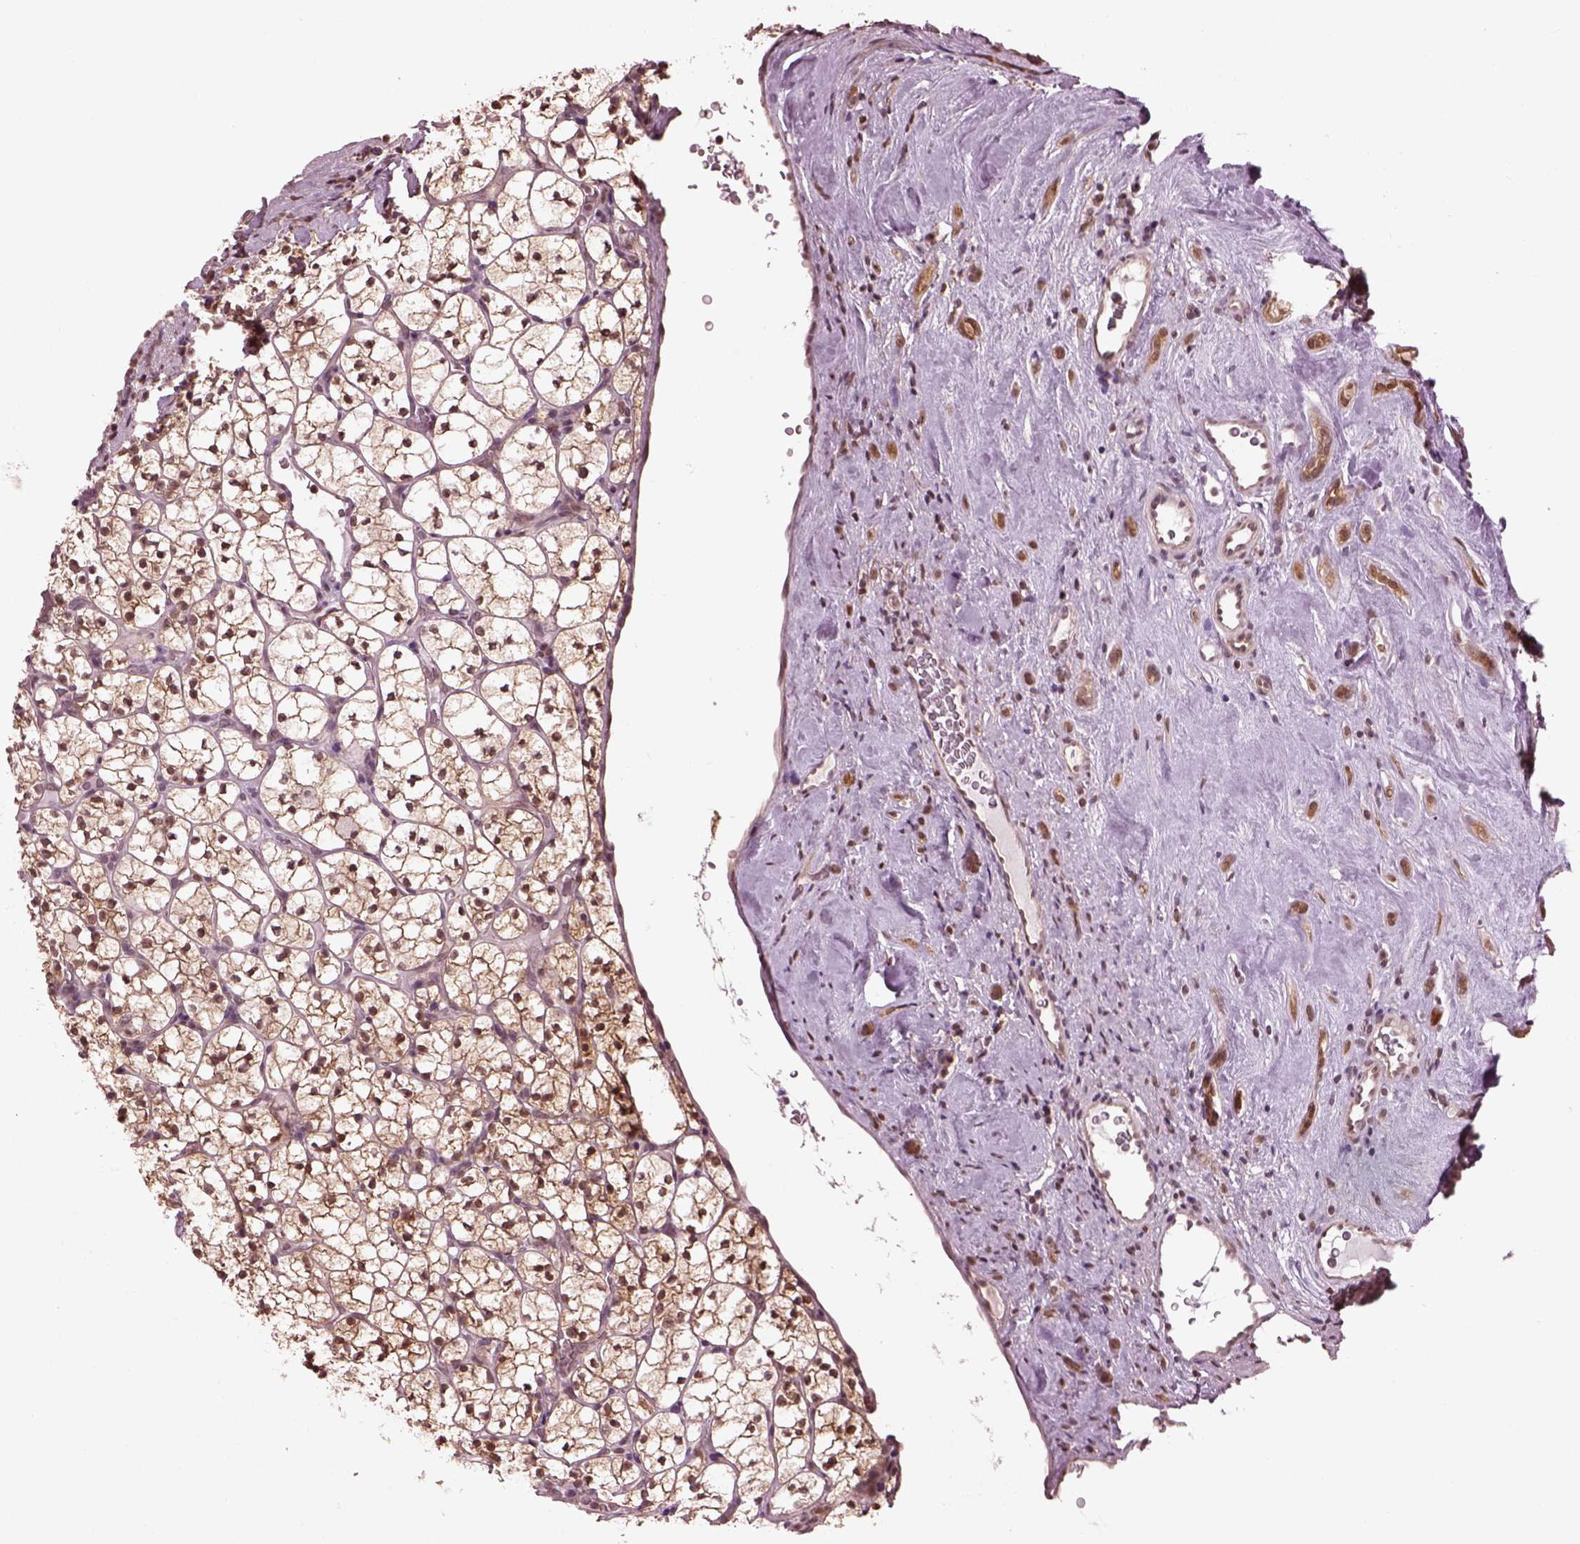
{"staining": {"intensity": "moderate", "quantity": ">75%", "location": "cytoplasmic/membranous,nuclear"}, "tissue": "renal cancer", "cell_type": "Tumor cells", "image_type": "cancer", "snomed": [{"axis": "morphology", "description": "Adenocarcinoma, NOS"}, {"axis": "topography", "description": "Kidney"}], "caption": "IHC of human adenocarcinoma (renal) shows medium levels of moderate cytoplasmic/membranous and nuclear expression in approximately >75% of tumor cells.", "gene": "SRI", "patient": {"sex": "female", "age": 89}}